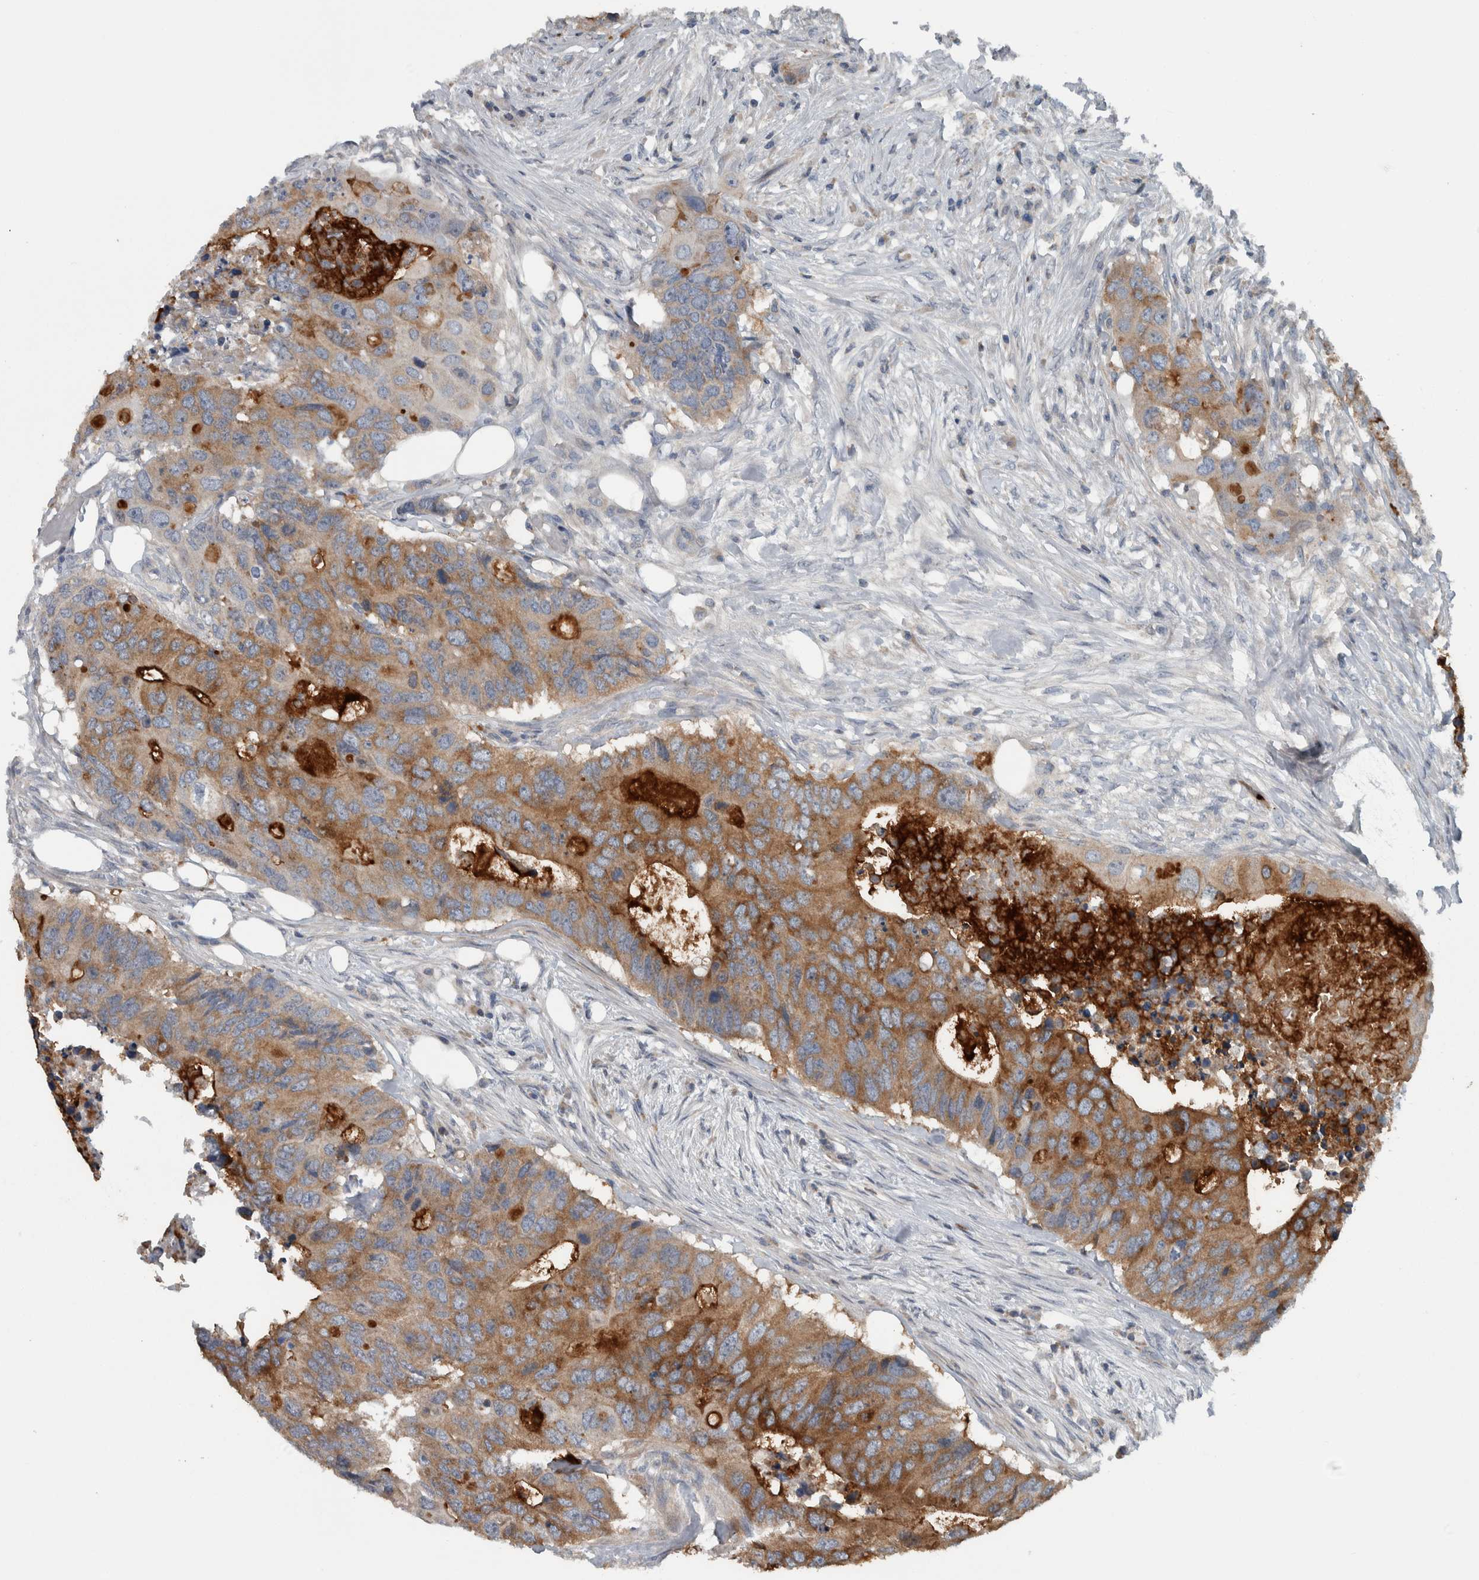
{"staining": {"intensity": "moderate", "quantity": ">75%", "location": "cytoplasmic/membranous"}, "tissue": "colorectal cancer", "cell_type": "Tumor cells", "image_type": "cancer", "snomed": [{"axis": "morphology", "description": "Adenocarcinoma, NOS"}, {"axis": "topography", "description": "Colon"}], "caption": "IHC histopathology image of neoplastic tissue: colorectal cancer (adenocarcinoma) stained using IHC exhibits medium levels of moderate protein expression localized specifically in the cytoplasmic/membranous of tumor cells, appearing as a cytoplasmic/membranous brown color.", "gene": "BAIAP2L1", "patient": {"sex": "male", "age": 71}}